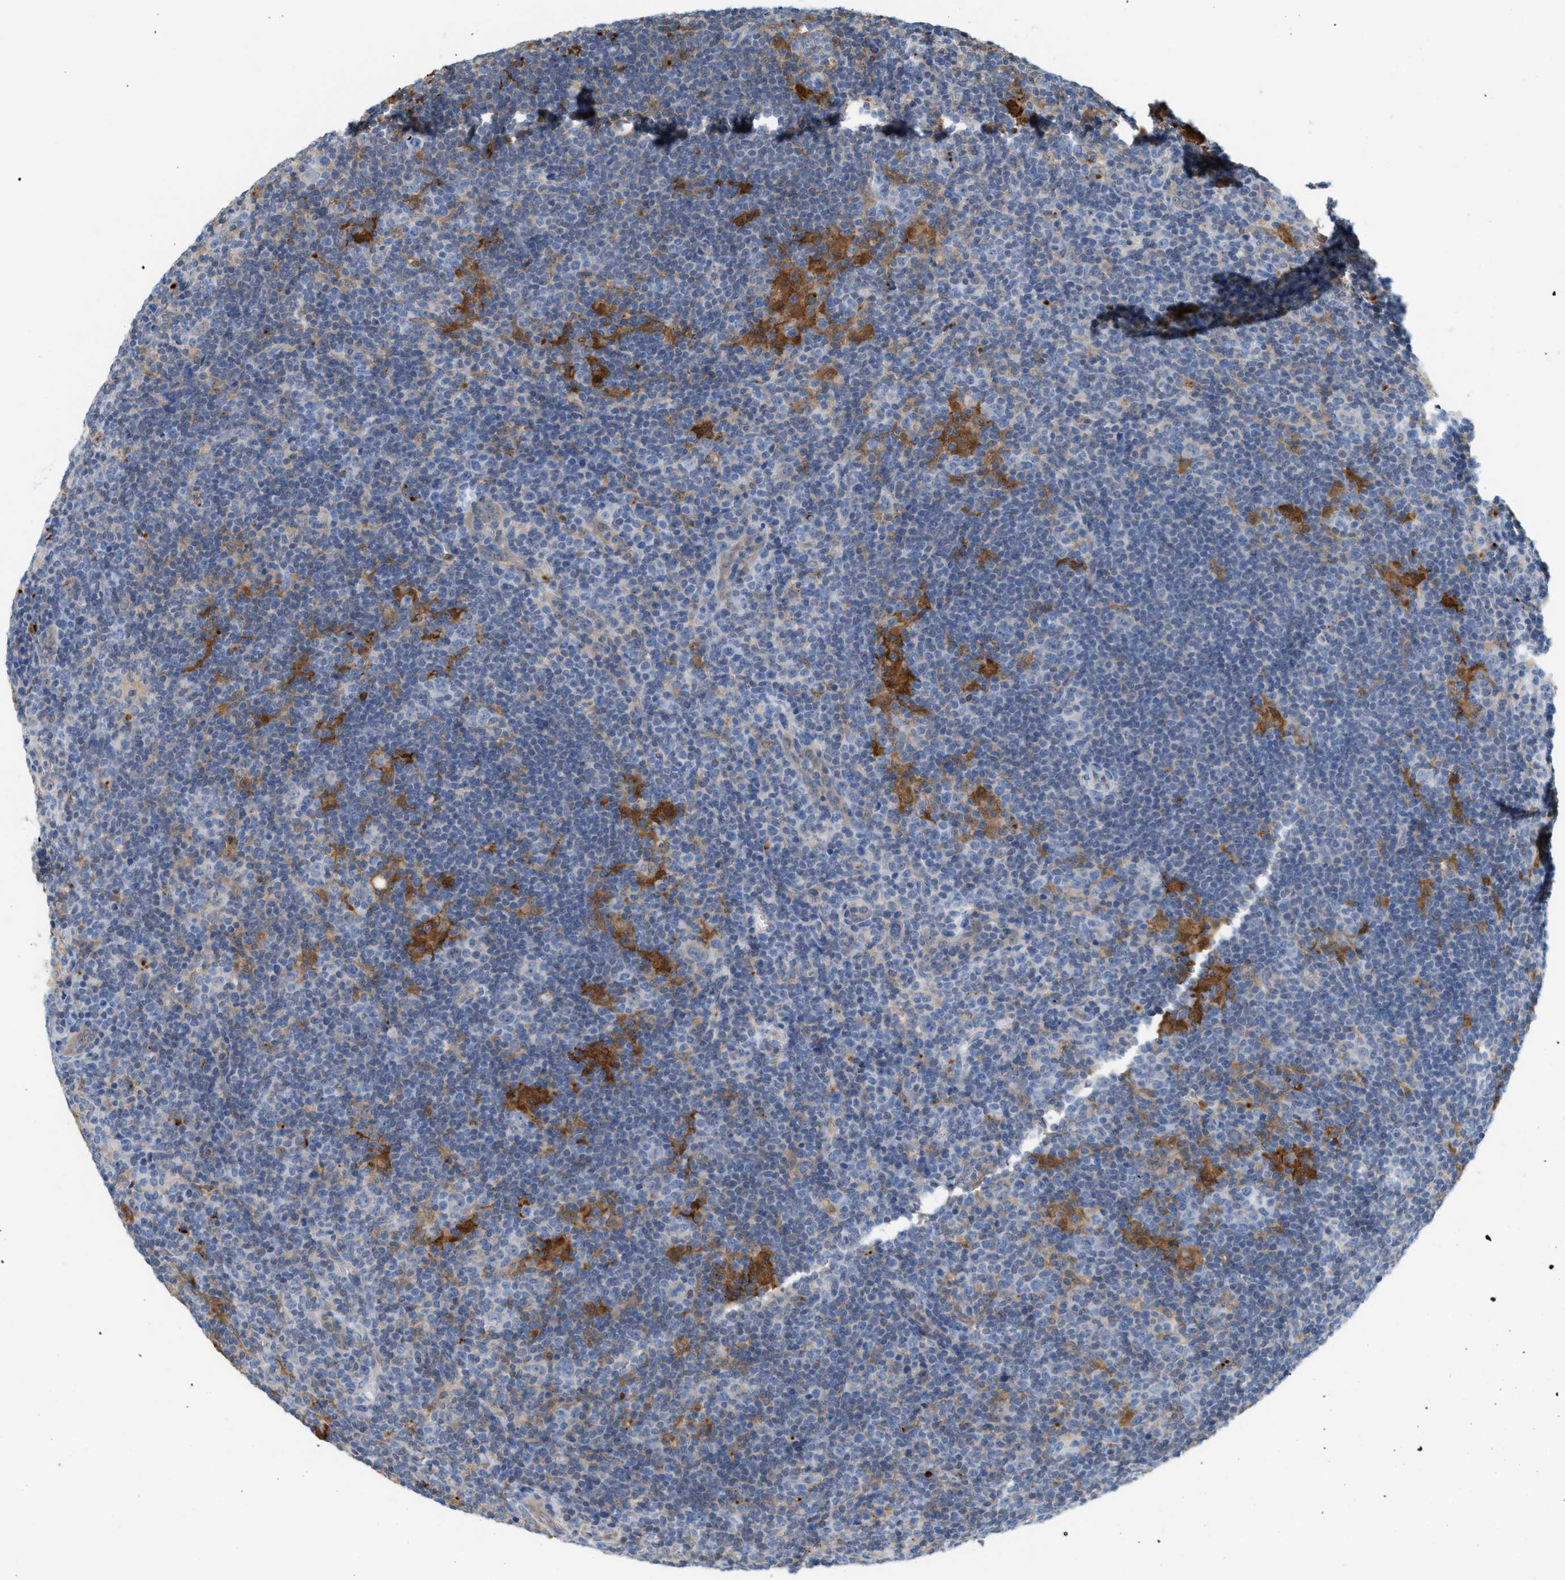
{"staining": {"intensity": "negative", "quantity": "none", "location": "none"}, "tissue": "lymphoma", "cell_type": "Tumor cells", "image_type": "cancer", "snomed": [{"axis": "morphology", "description": "Hodgkin's disease, NOS"}, {"axis": "topography", "description": "Lymph node"}], "caption": "DAB (3,3'-diaminobenzidine) immunohistochemical staining of human Hodgkin's disease displays no significant staining in tumor cells.", "gene": "CSTB", "patient": {"sex": "female", "age": 57}}